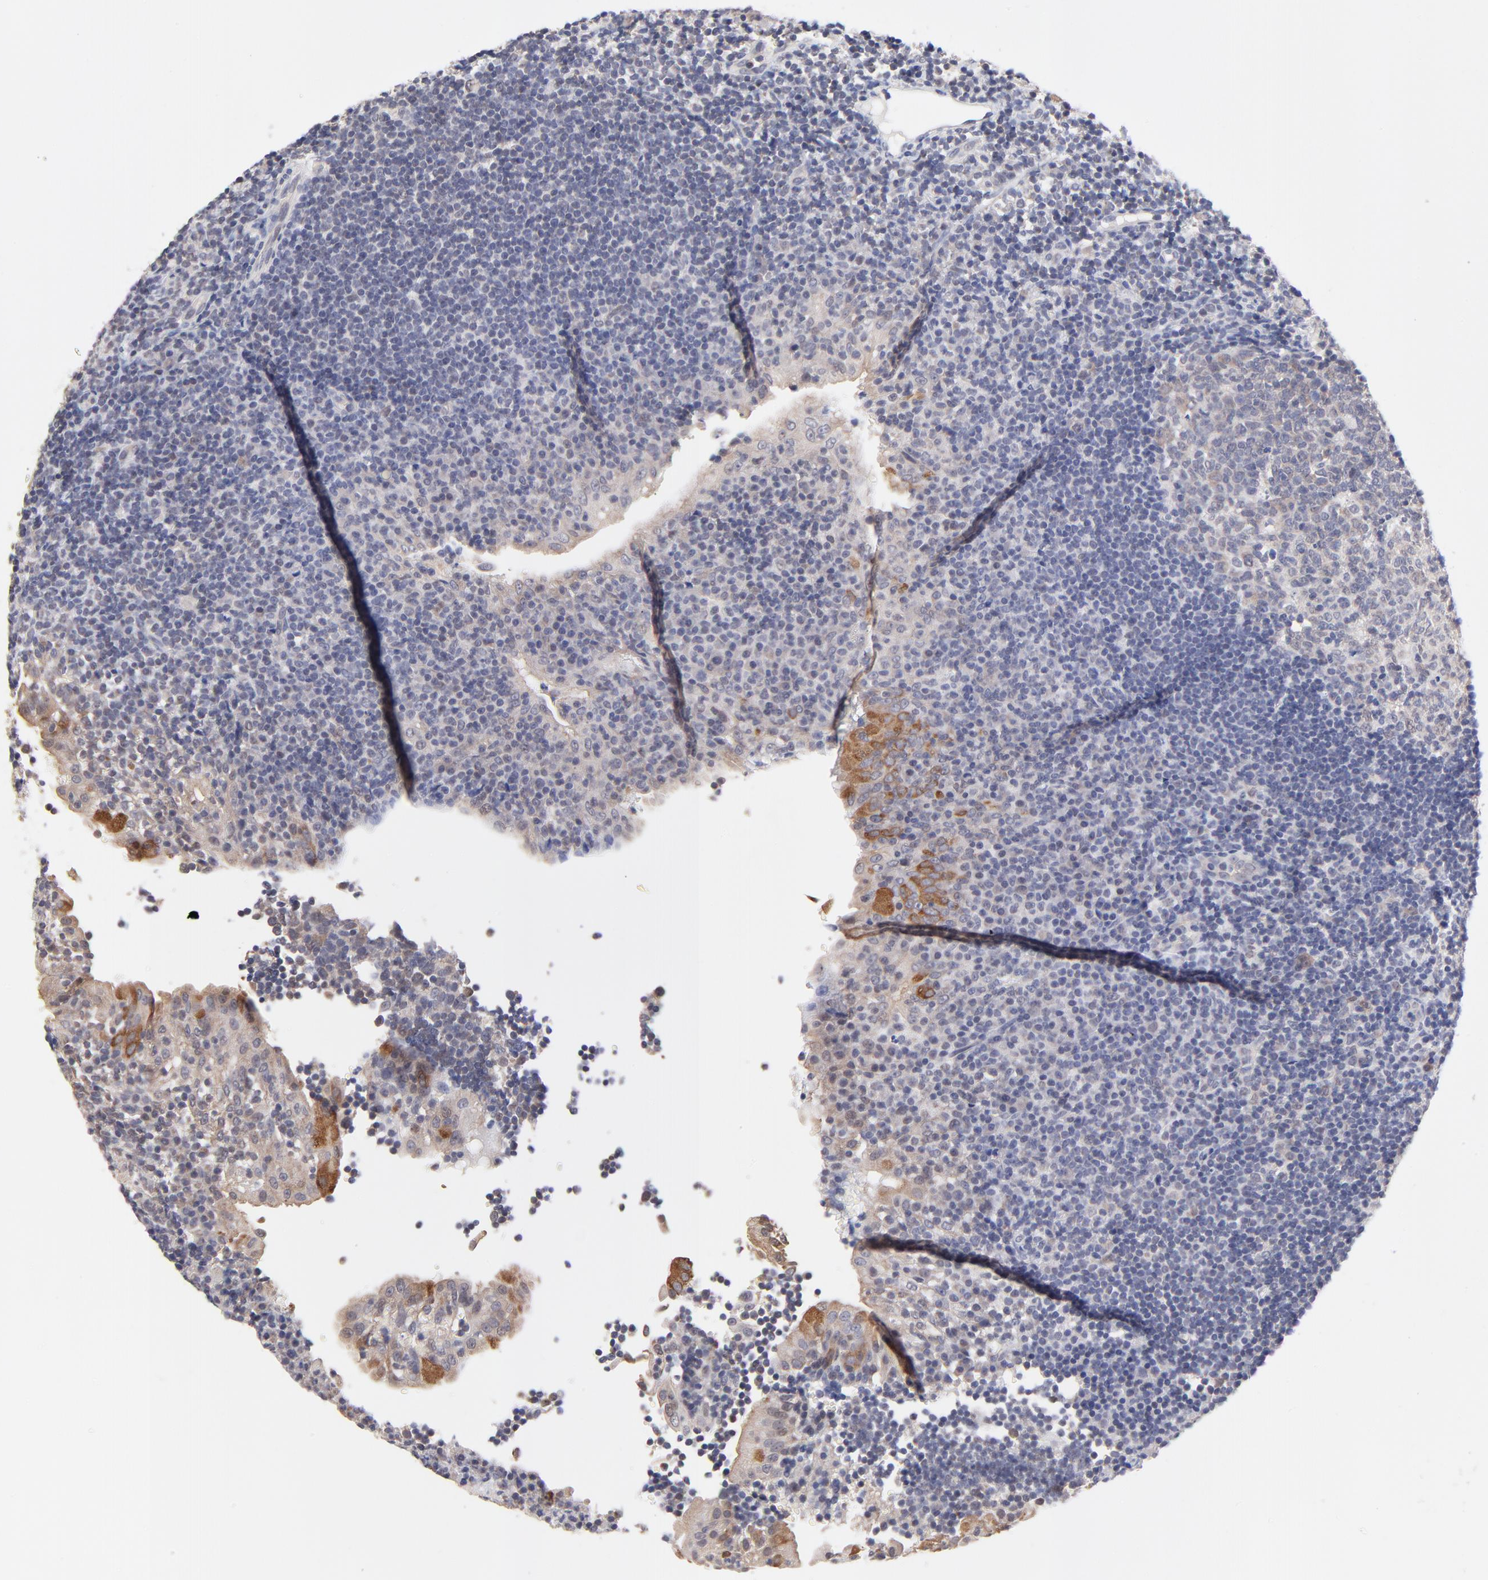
{"staining": {"intensity": "negative", "quantity": "none", "location": "none"}, "tissue": "tonsil", "cell_type": "Germinal center cells", "image_type": "normal", "snomed": [{"axis": "morphology", "description": "Normal tissue, NOS"}, {"axis": "topography", "description": "Tonsil"}], "caption": "IHC photomicrograph of unremarkable human tonsil stained for a protein (brown), which exhibits no positivity in germinal center cells.", "gene": "FBXO8", "patient": {"sex": "female", "age": 40}}